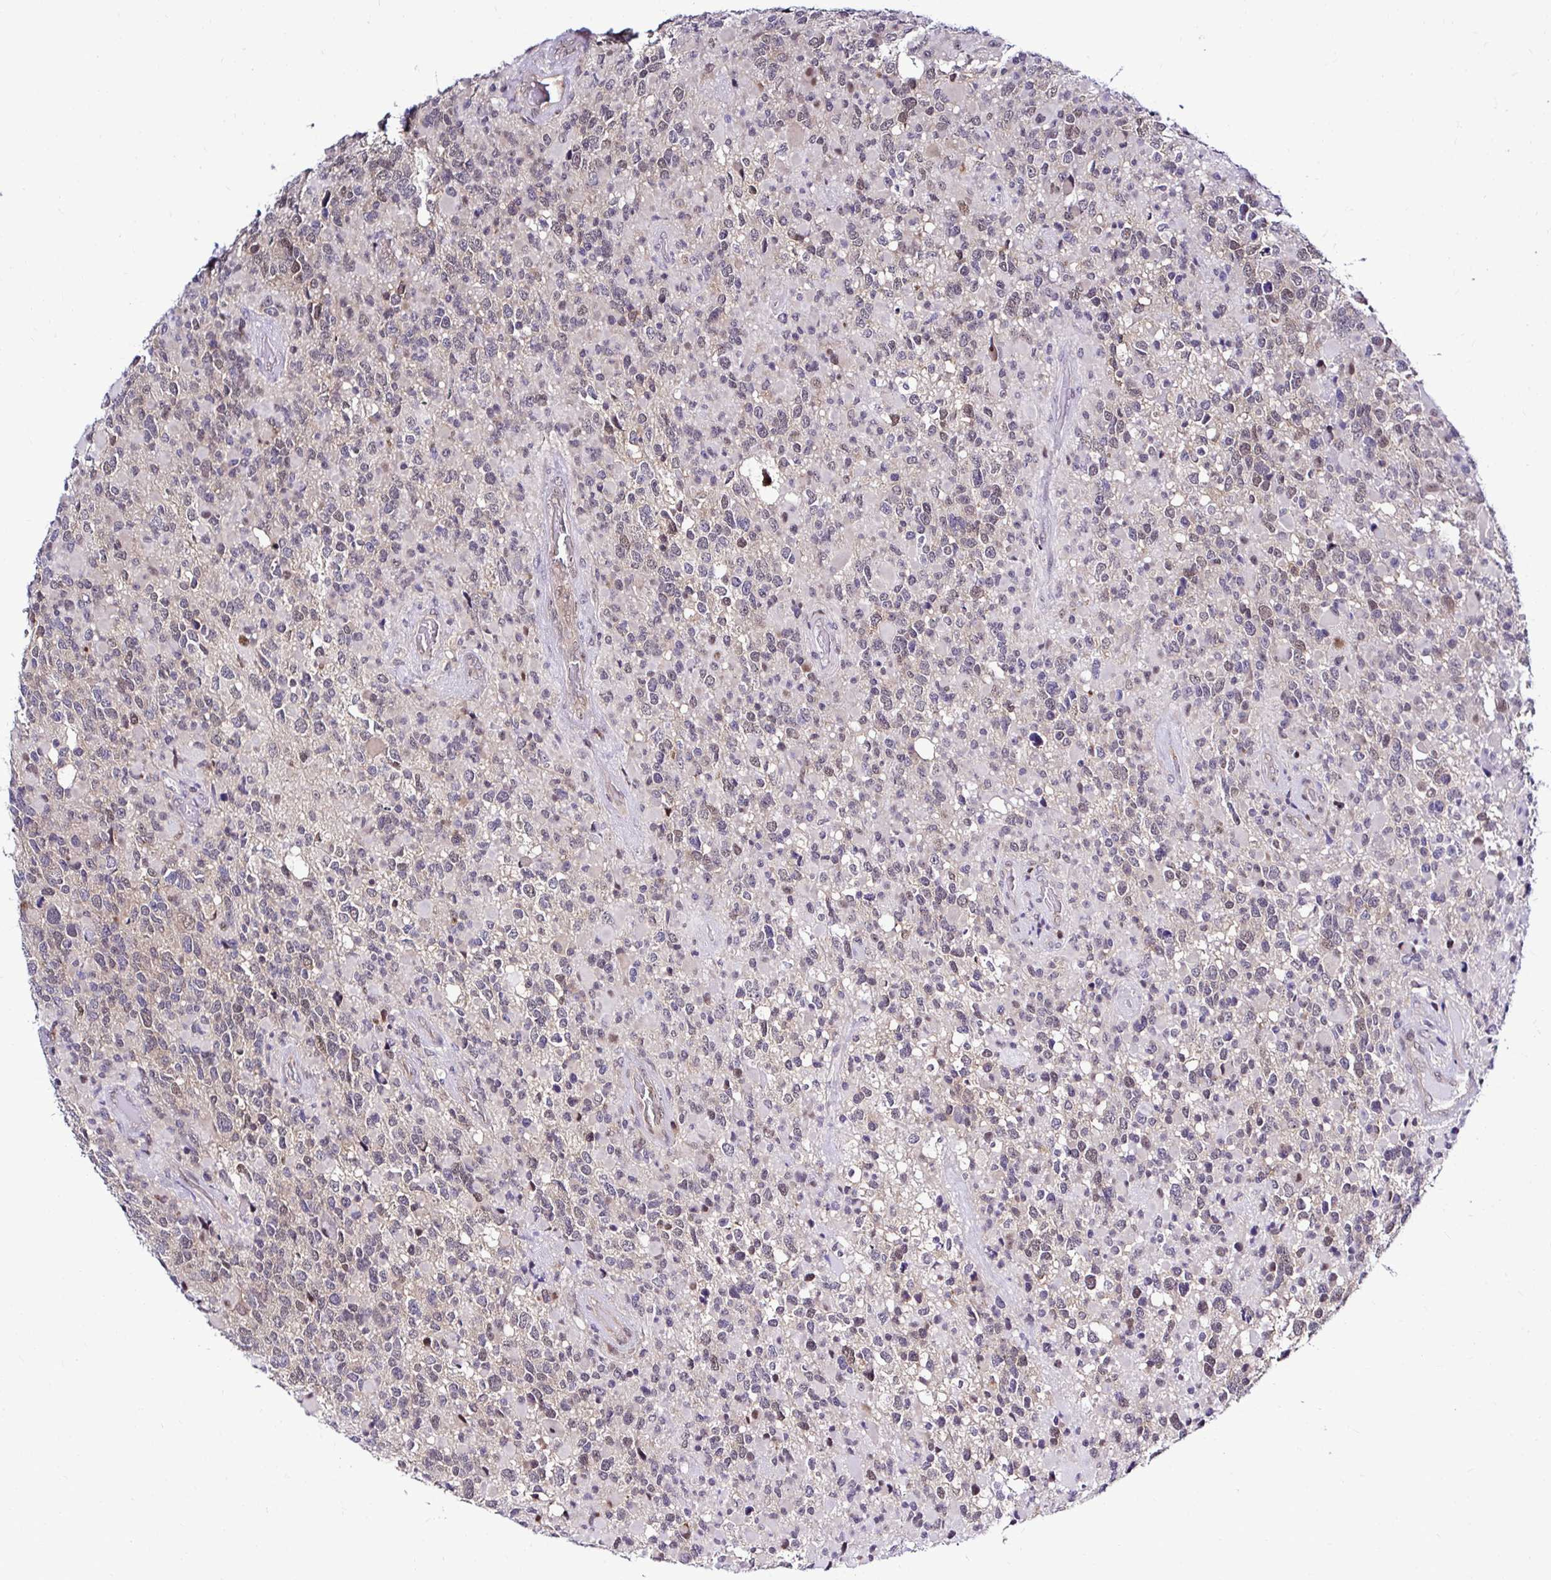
{"staining": {"intensity": "weak", "quantity": "25%-75%", "location": "nuclear"}, "tissue": "glioma", "cell_type": "Tumor cells", "image_type": "cancer", "snomed": [{"axis": "morphology", "description": "Glioma, malignant, High grade"}, {"axis": "topography", "description": "Brain"}], "caption": "Glioma stained with immunohistochemistry (IHC) demonstrates weak nuclear staining in approximately 25%-75% of tumor cells.", "gene": "PSMD3", "patient": {"sex": "female", "age": 40}}